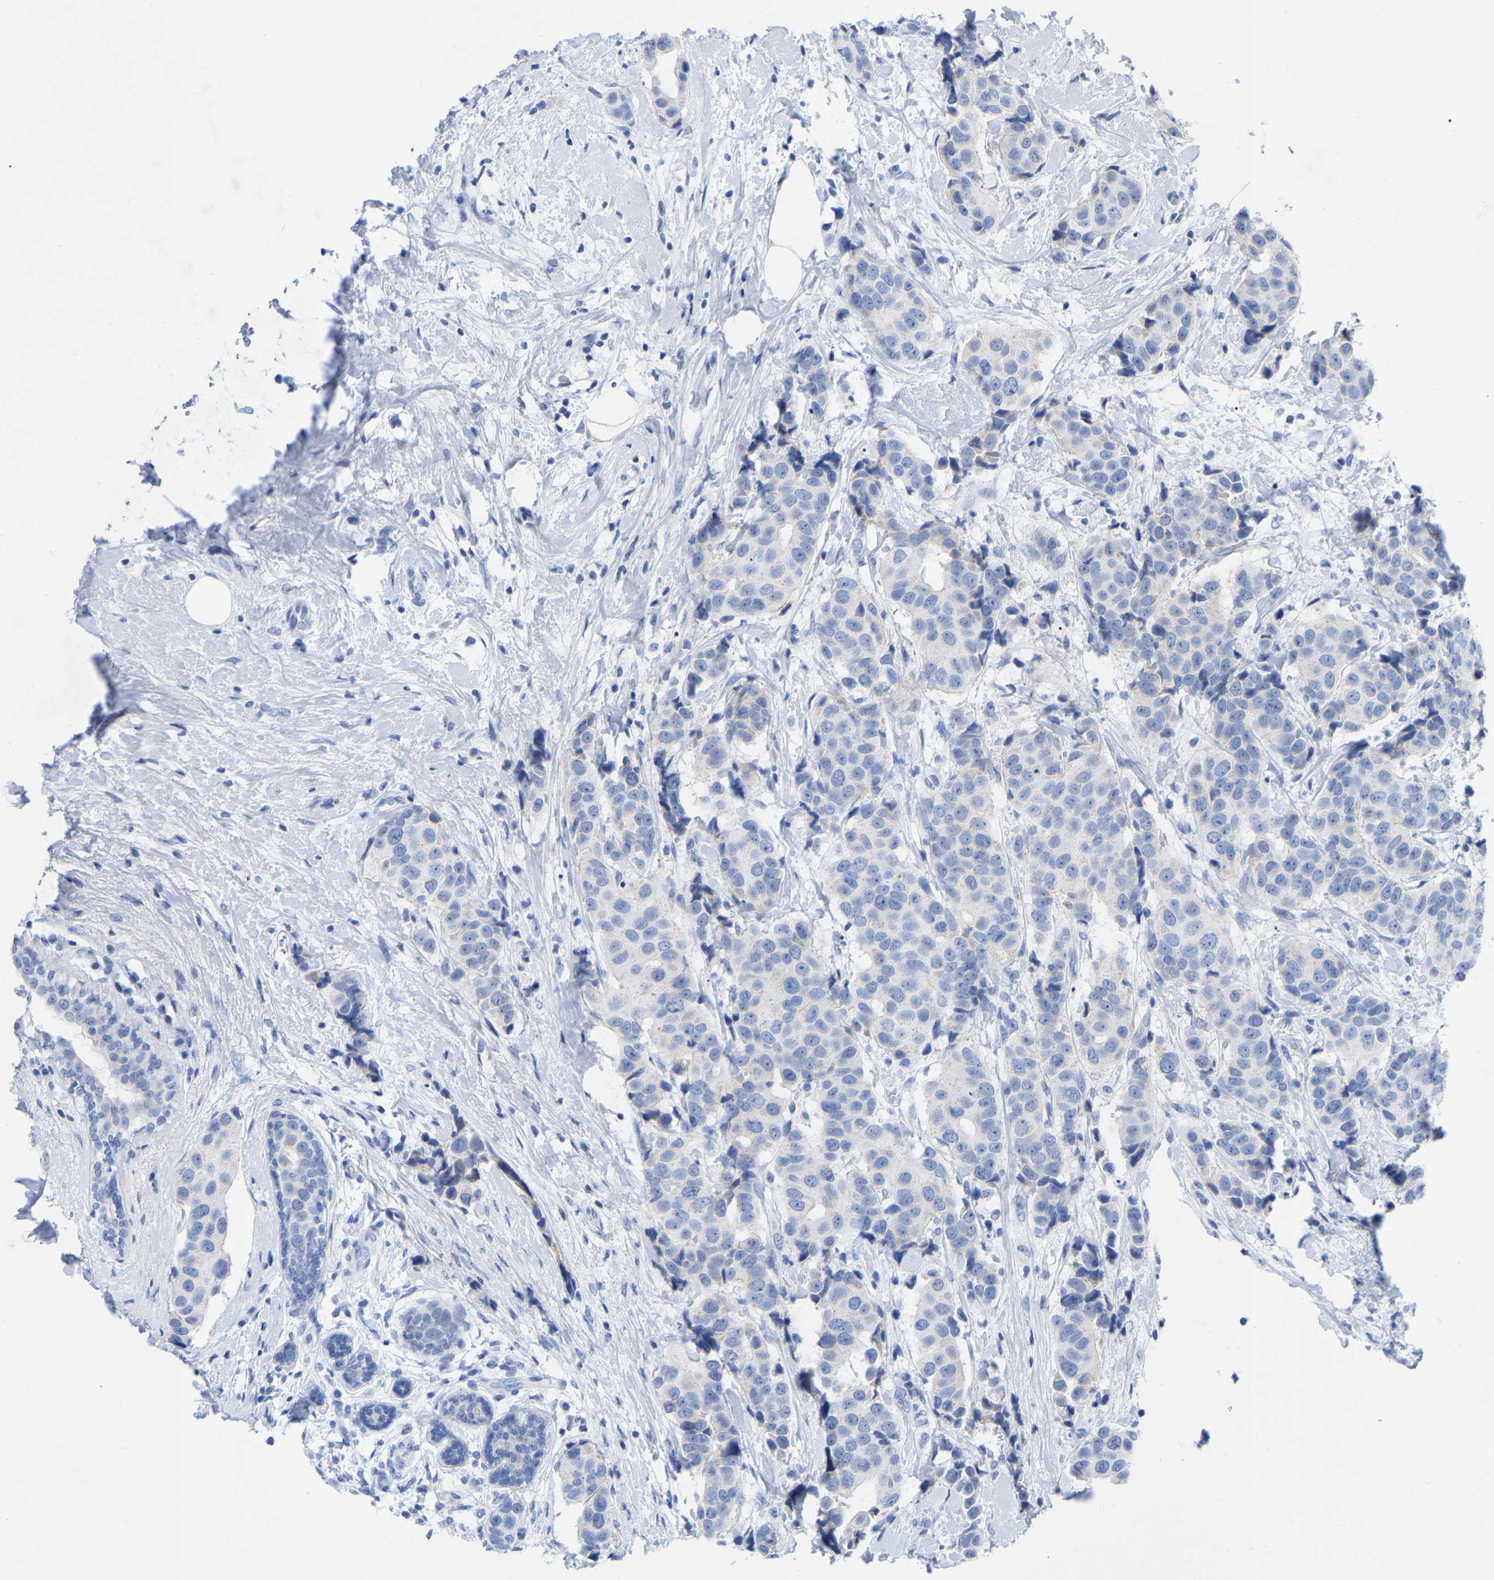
{"staining": {"intensity": "negative", "quantity": "none", "location": "none"}, "tissue": "breast cancer", "cell_type": "Tumor cells", "image_type": "cancer", "snomed": [{"axis": "morphology", "description": "Normal tissue, NOS"}, {"axis": "morphology", "description": "Duct carcinoma"}, {"axis": "topography", "description": "Breast"}], "caption": "Micrograph shows no significant protein staining in tumor cells of breast cancer (invasive ductal carcinoma).", "gene": "ZNF629", "patient": {"sex": "female", "age": 39}}